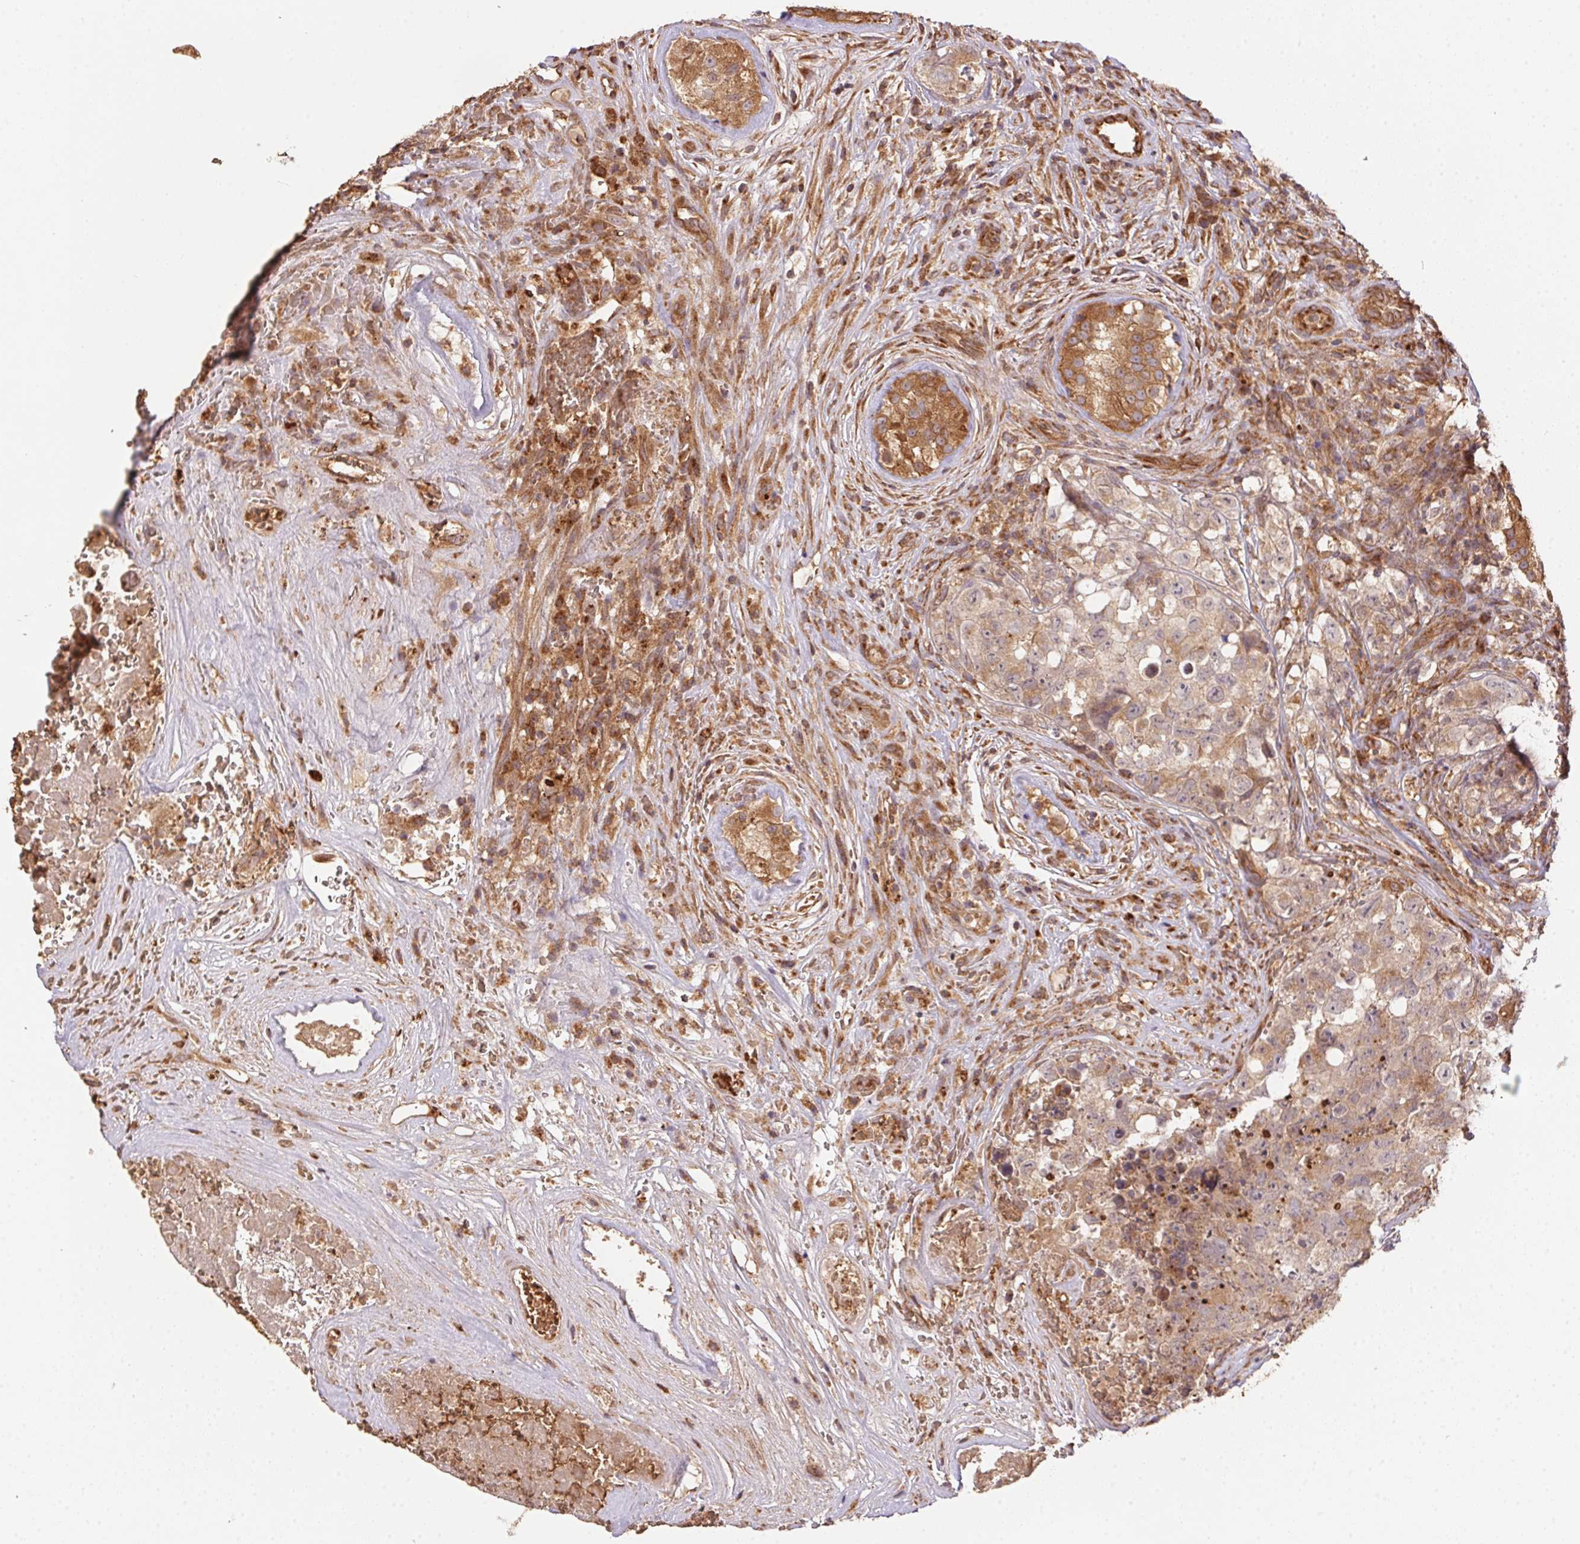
{"staining": {"intensity": "weak", "quantity": ">75%", "location": "cytoplasmic/membranous"}, "tissue": "testis cancer", "cell_type": "Tumor cells", "image_type": "cancer", "snomed": [{"axis": "morphology", "description": "Carcinoma, Embryonal, NOS"}, {"axis": "topography", "description": "Testis"}], "caption": "Testis cancer (embryonal carcinoma) stained with a protein marker exhibits weak staining in tumor cells.", "gene": "USE1", "patient": {"sex": "male", "age": 18}}